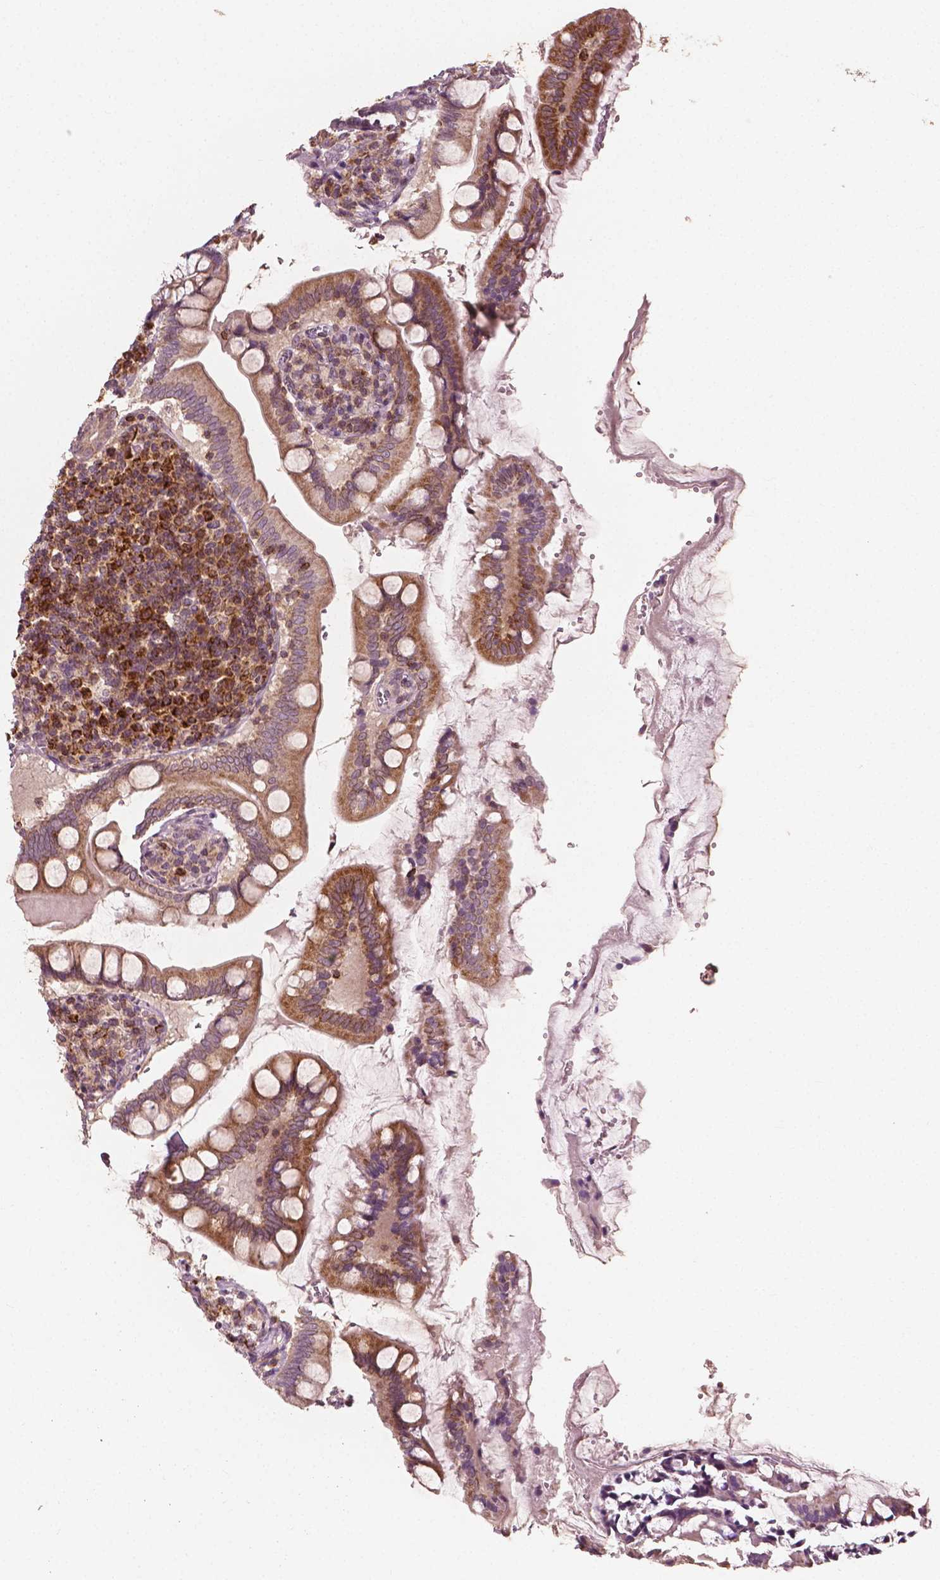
{"staining": {"intensity": "moderate", "quantity": ">75%", "location": "cytoplasmic/membranous"}, "tissue": "small intestine", "cell_type": "Glandular cells", "image_type": "normal", "snomed": [{"axis": "morphology", "description": "Normal tissue, NOS"}, {"axis": "topography", "description": "Small intestine"}], "caption": "IHC (DAB) staining of unremarkable small intestine exhibits moderate cytoplasmic/membranous protein positivity in about >75% of glandular cells. Nuclei are stained in blue.", "gene": "MCL1", "patient": {"sex": "female", "age": 56}}